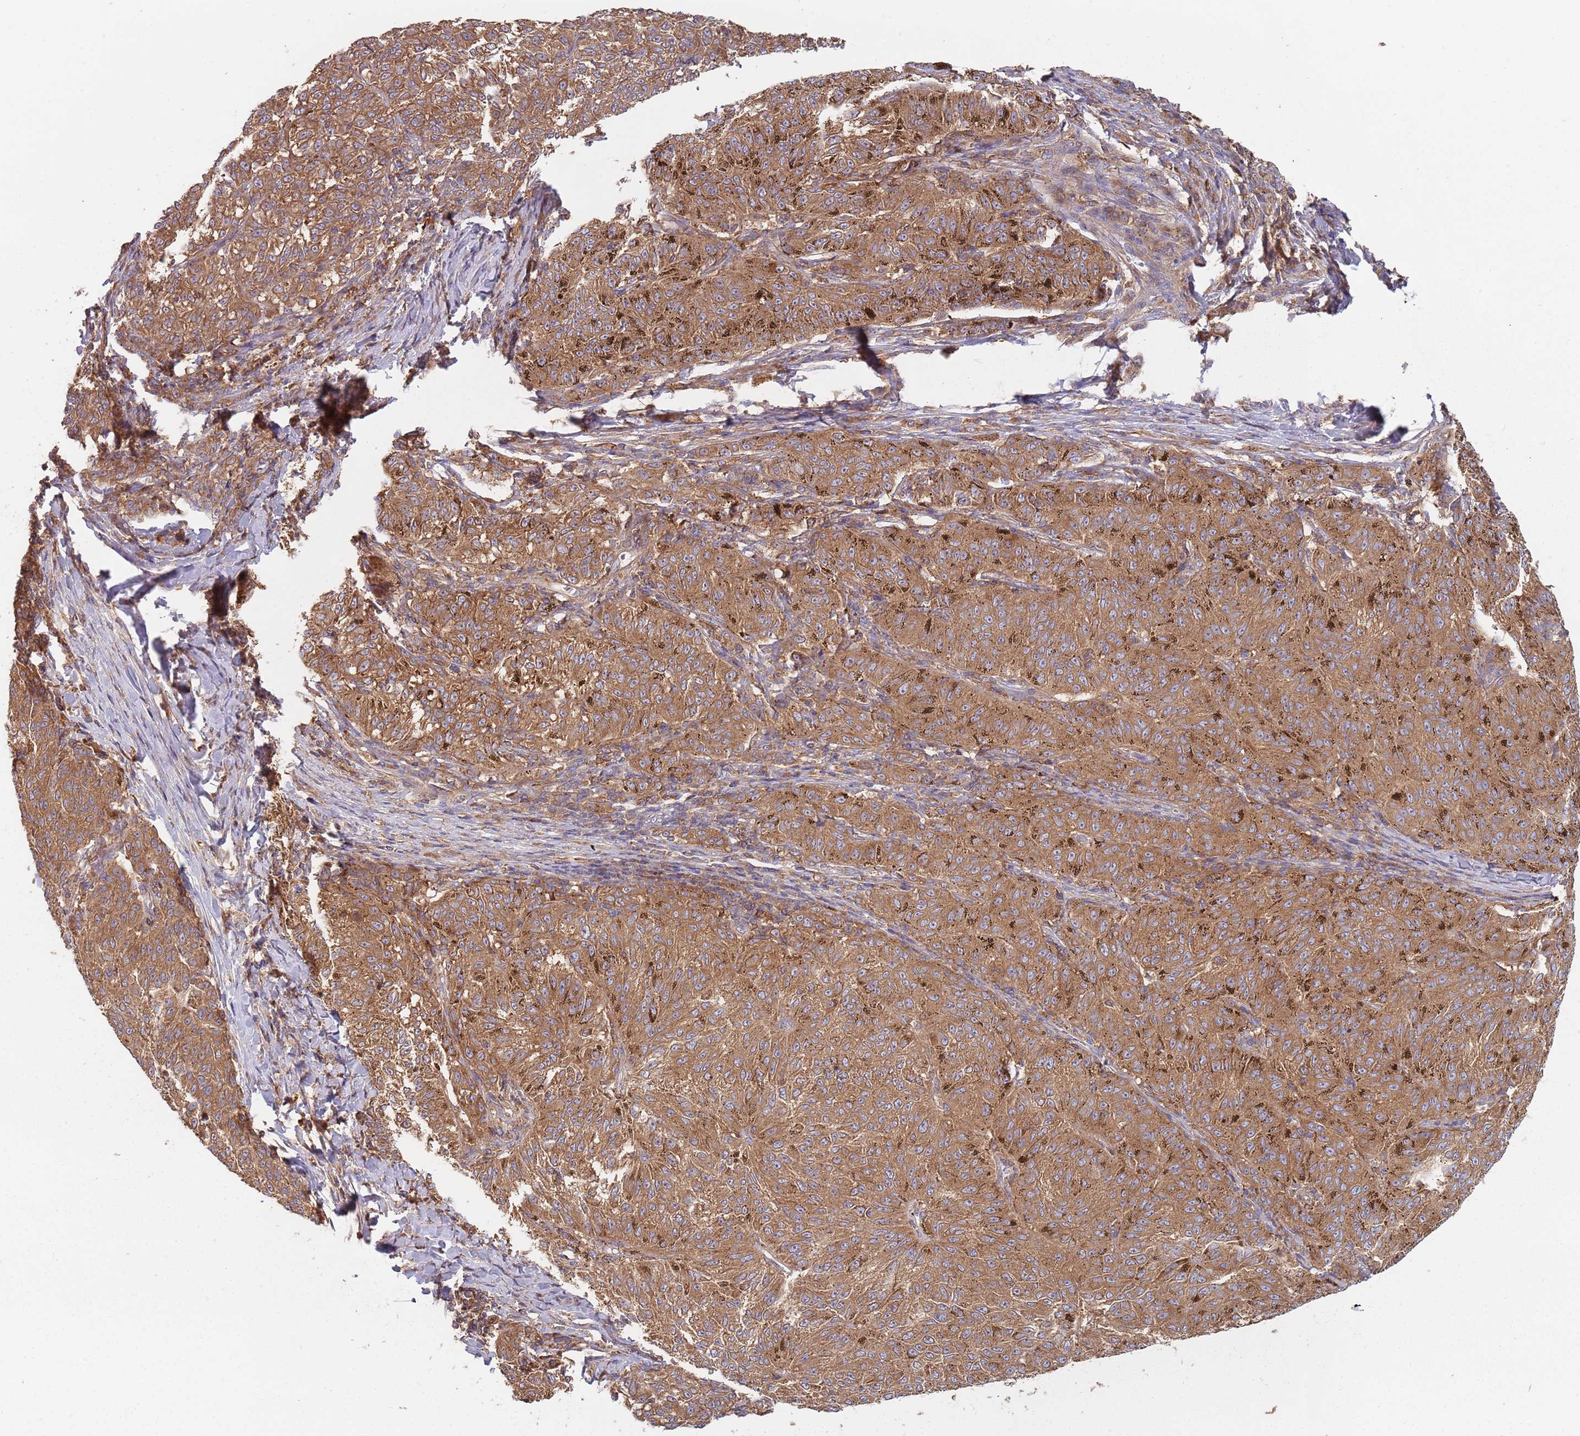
{"staining": {"intensity": "moderate", "quantity": ">75%", "location": "cytoplasmic/membranous"}, "tissue": "melanoma", "cell_type": "Tumor cells", "image_type": "cancer", "snomed": [{"axis": "morphology", "description": "Malignant melanoma, NOS"}, {"axis": "topography", "description": "Skin"}], "caption": "Melanoma stained for a protein (brown) demonstrates moderate cytoplasmic/membranous positive expression in about >75% of tumor cells.", "gene": "GDI2", "patient": {"sex": "female", "age": 72}}